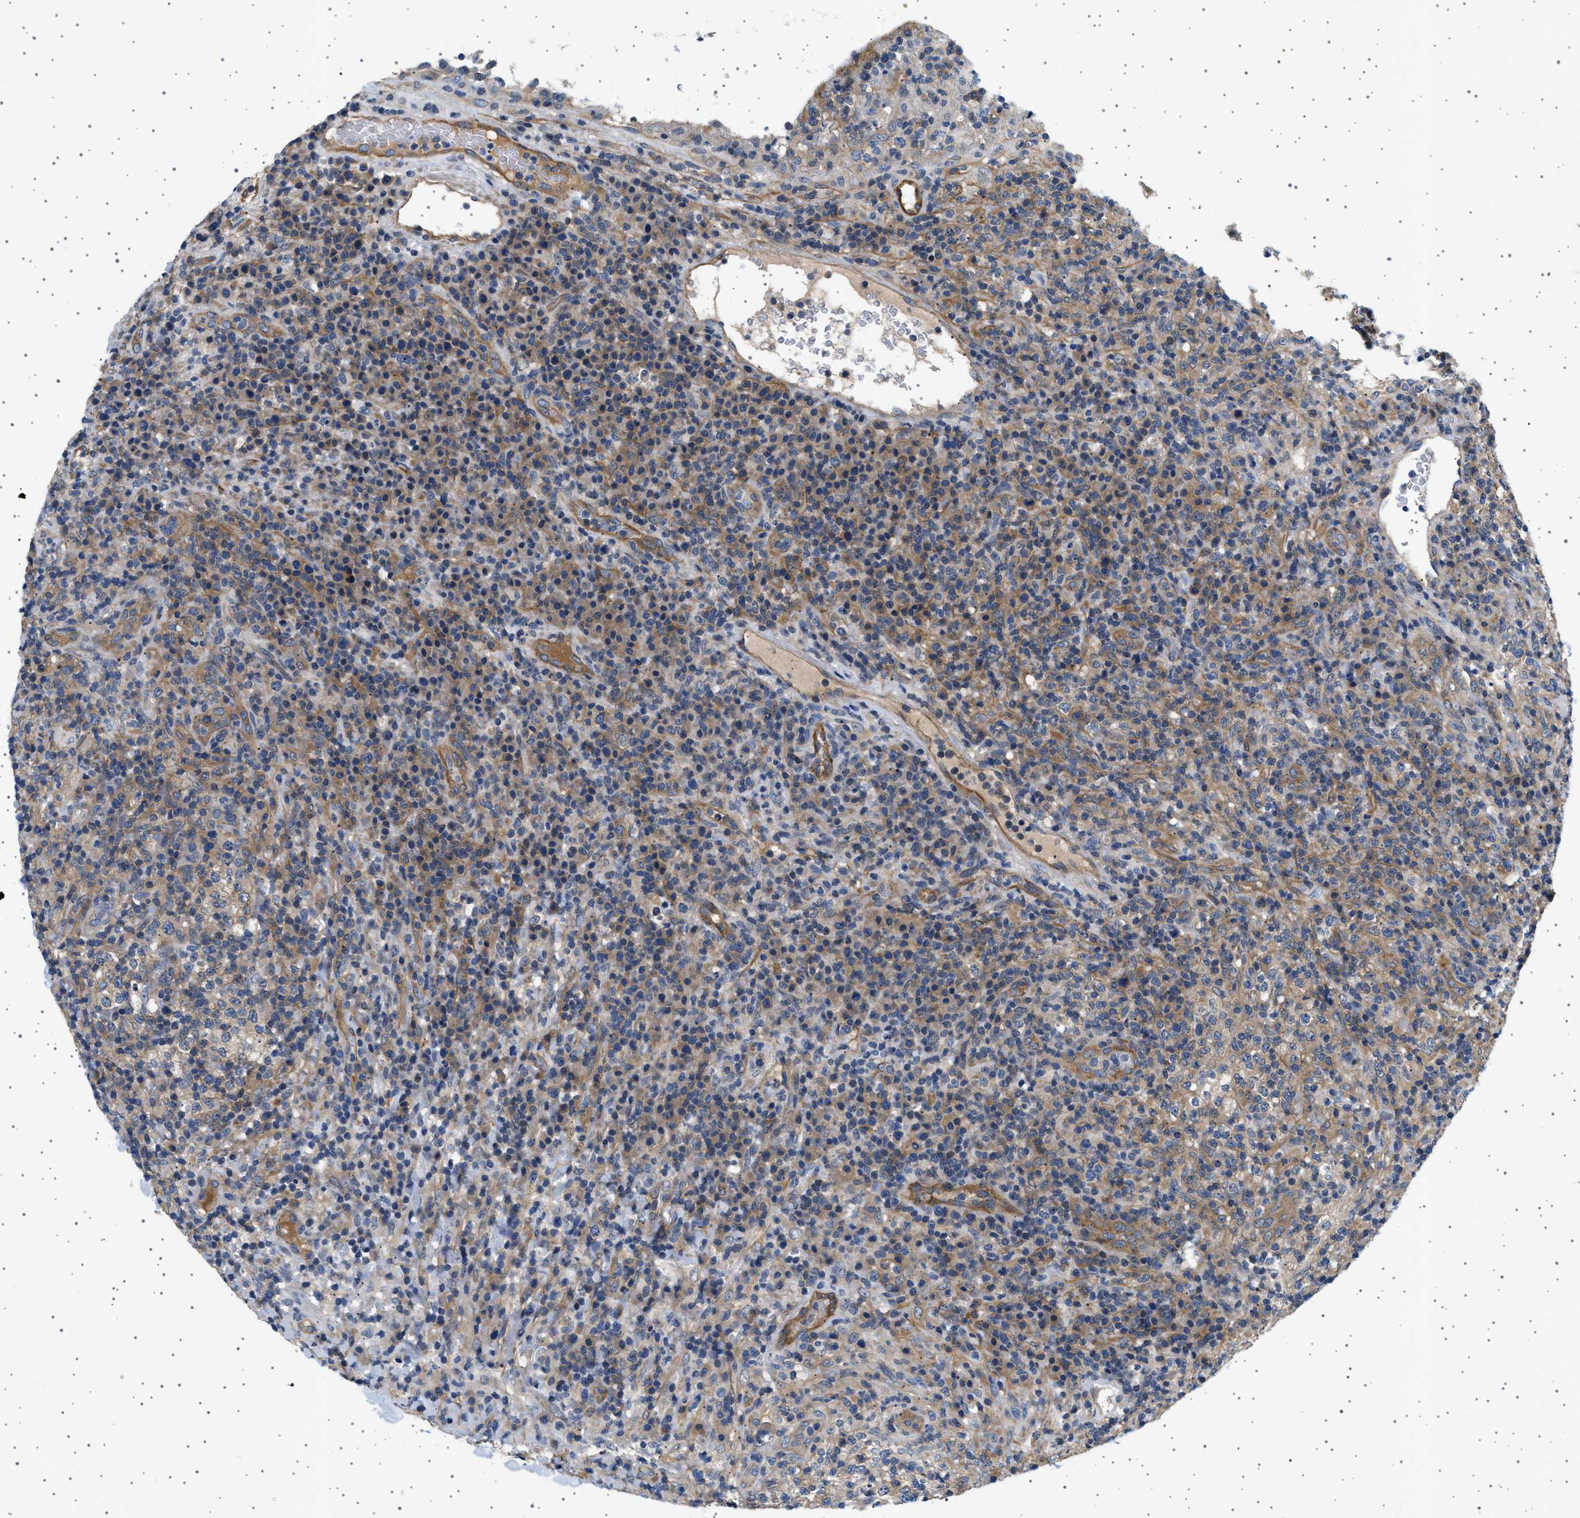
{"staining": {"intensity": "moderate", "quantity": "25%-75%", "location": "cytoplasmic/membranous"}, "tissue": "lymphoma", "cell_type": "Tumor cells", "image_type": "cancer", "snomed": [{"axis": "morphology", "description": "Malignant lymphoma, non-Hodgkin's type, High grade"}, {"axis": "topography", "description": "Lymph node"}], "caption": "Lymphoma tissue shows moderate cytoplasmic/membranous positivity in approximately 25%-75% of tumor cells, visualized by immunohistochemistry.", "gene": "PLPP6", "patient": {"sex": "female", "age": 76}}